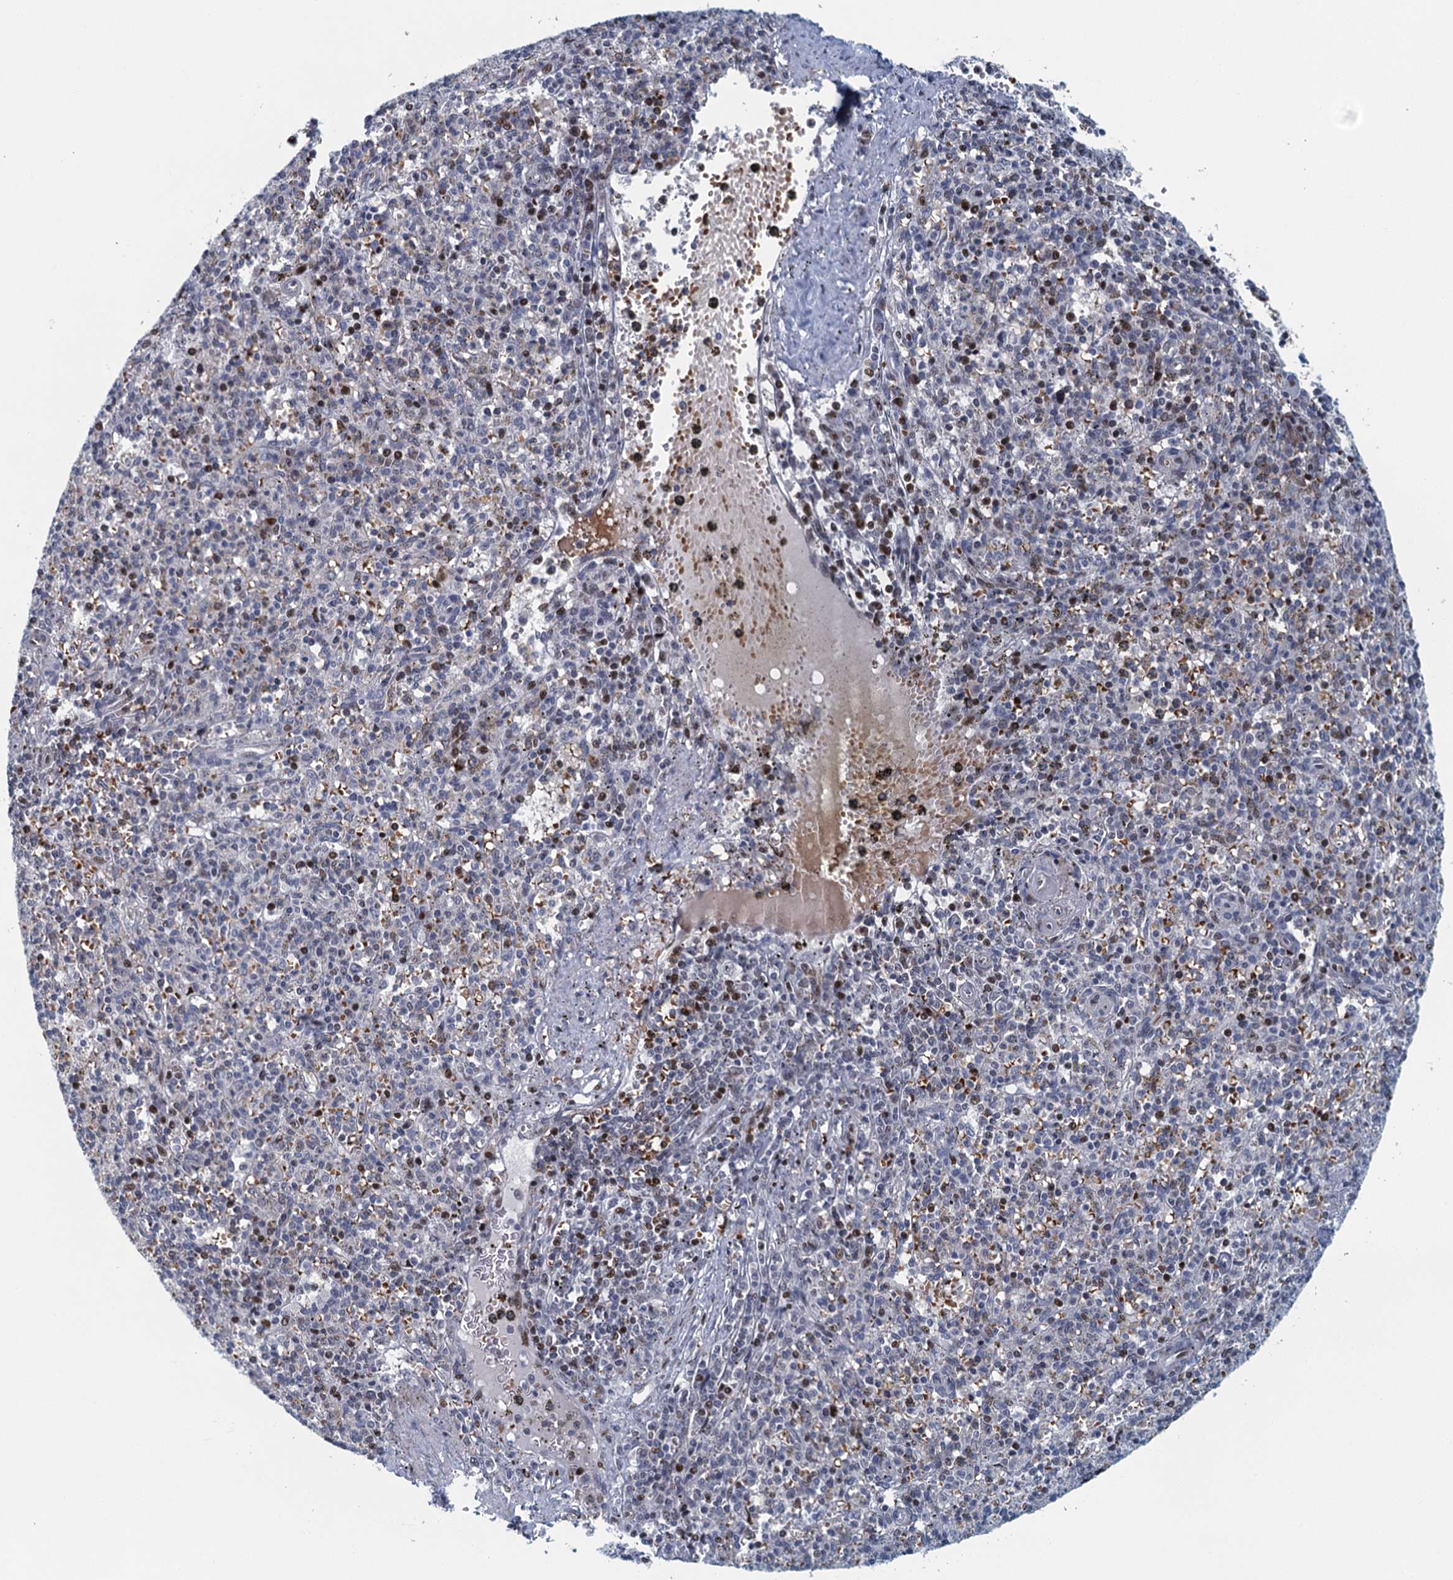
{"staining": {"intensity": "moderate", "quantity": "<25%", "location": "nuclear"}, "tissue": "spleen", "cell_type": "Cells in red pulp", "image_type": "normal", "snomed": [{"axis": "morphology", "description": "Normal tissue, NOS"}, {"axis": "topography", "description": "Spleen"}], "caption": "Spleen was stained to show a protein in brown. There is low levels of moderate nuclear staining in about <25% of cells in red pulp. Nuclei are stained in blue.", "gene": "ANKRD13D", "patient": {"sex": "male", "age": 72}}